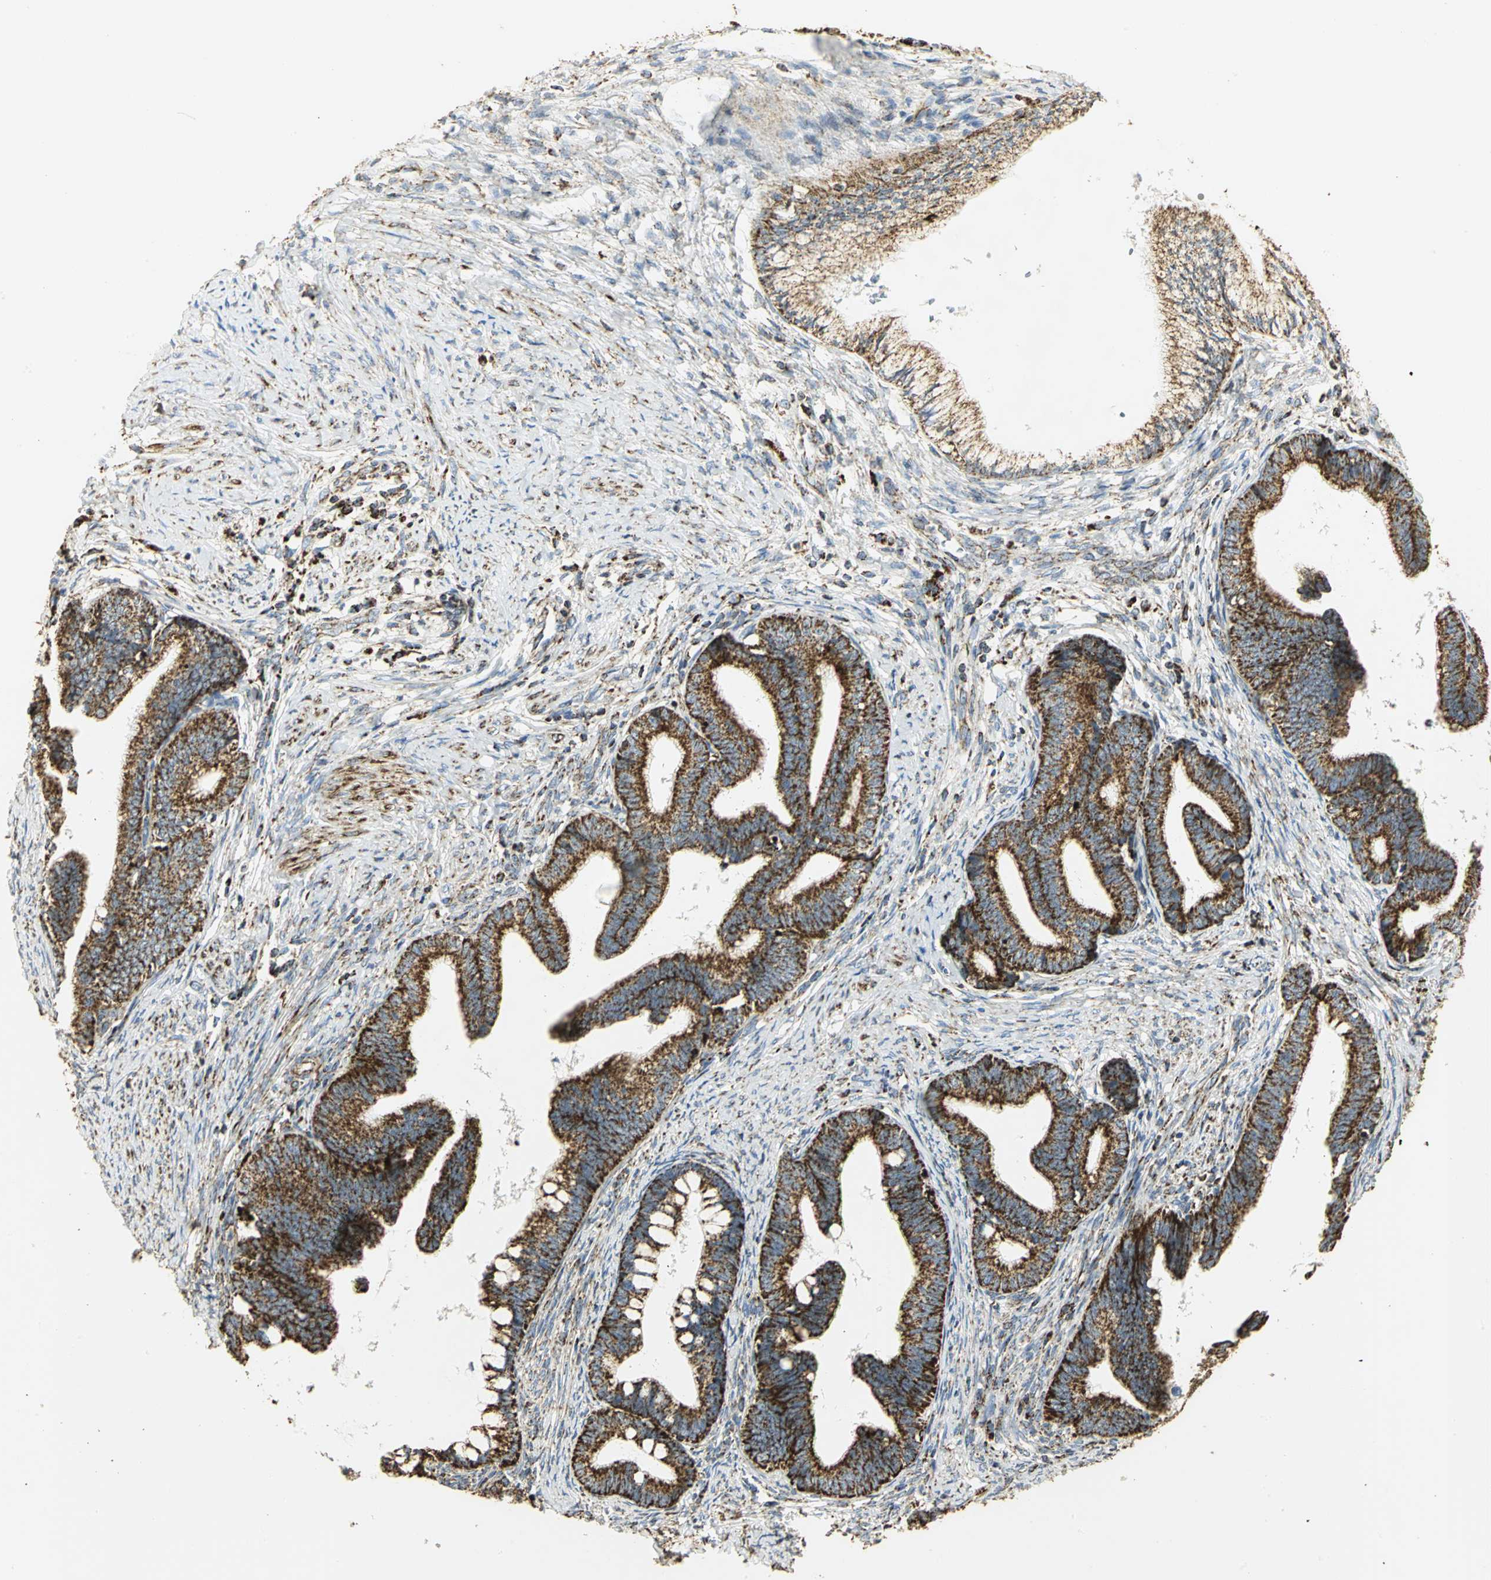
{"staining": {"intensity": "strong", "quantity": ">75%", "location": "cytoplasmic/membranous"}, "tissue": "cervical cancer", "cell_type": "Tumor cells", "image_type": "cancer", "snomed": [{"axis": "morphology", "description": "Adenocarcinoma, NOS"}, {"axis": "topography", "description": "Cervix"}], "caption": "The image exhibits staining of cervical cancer, revealing strong cytoplasmic/membranous protein positivity (brown color) within tumor cells.", "gene": "VDAC1", "patient": {"sex": "female", "age": 36}}